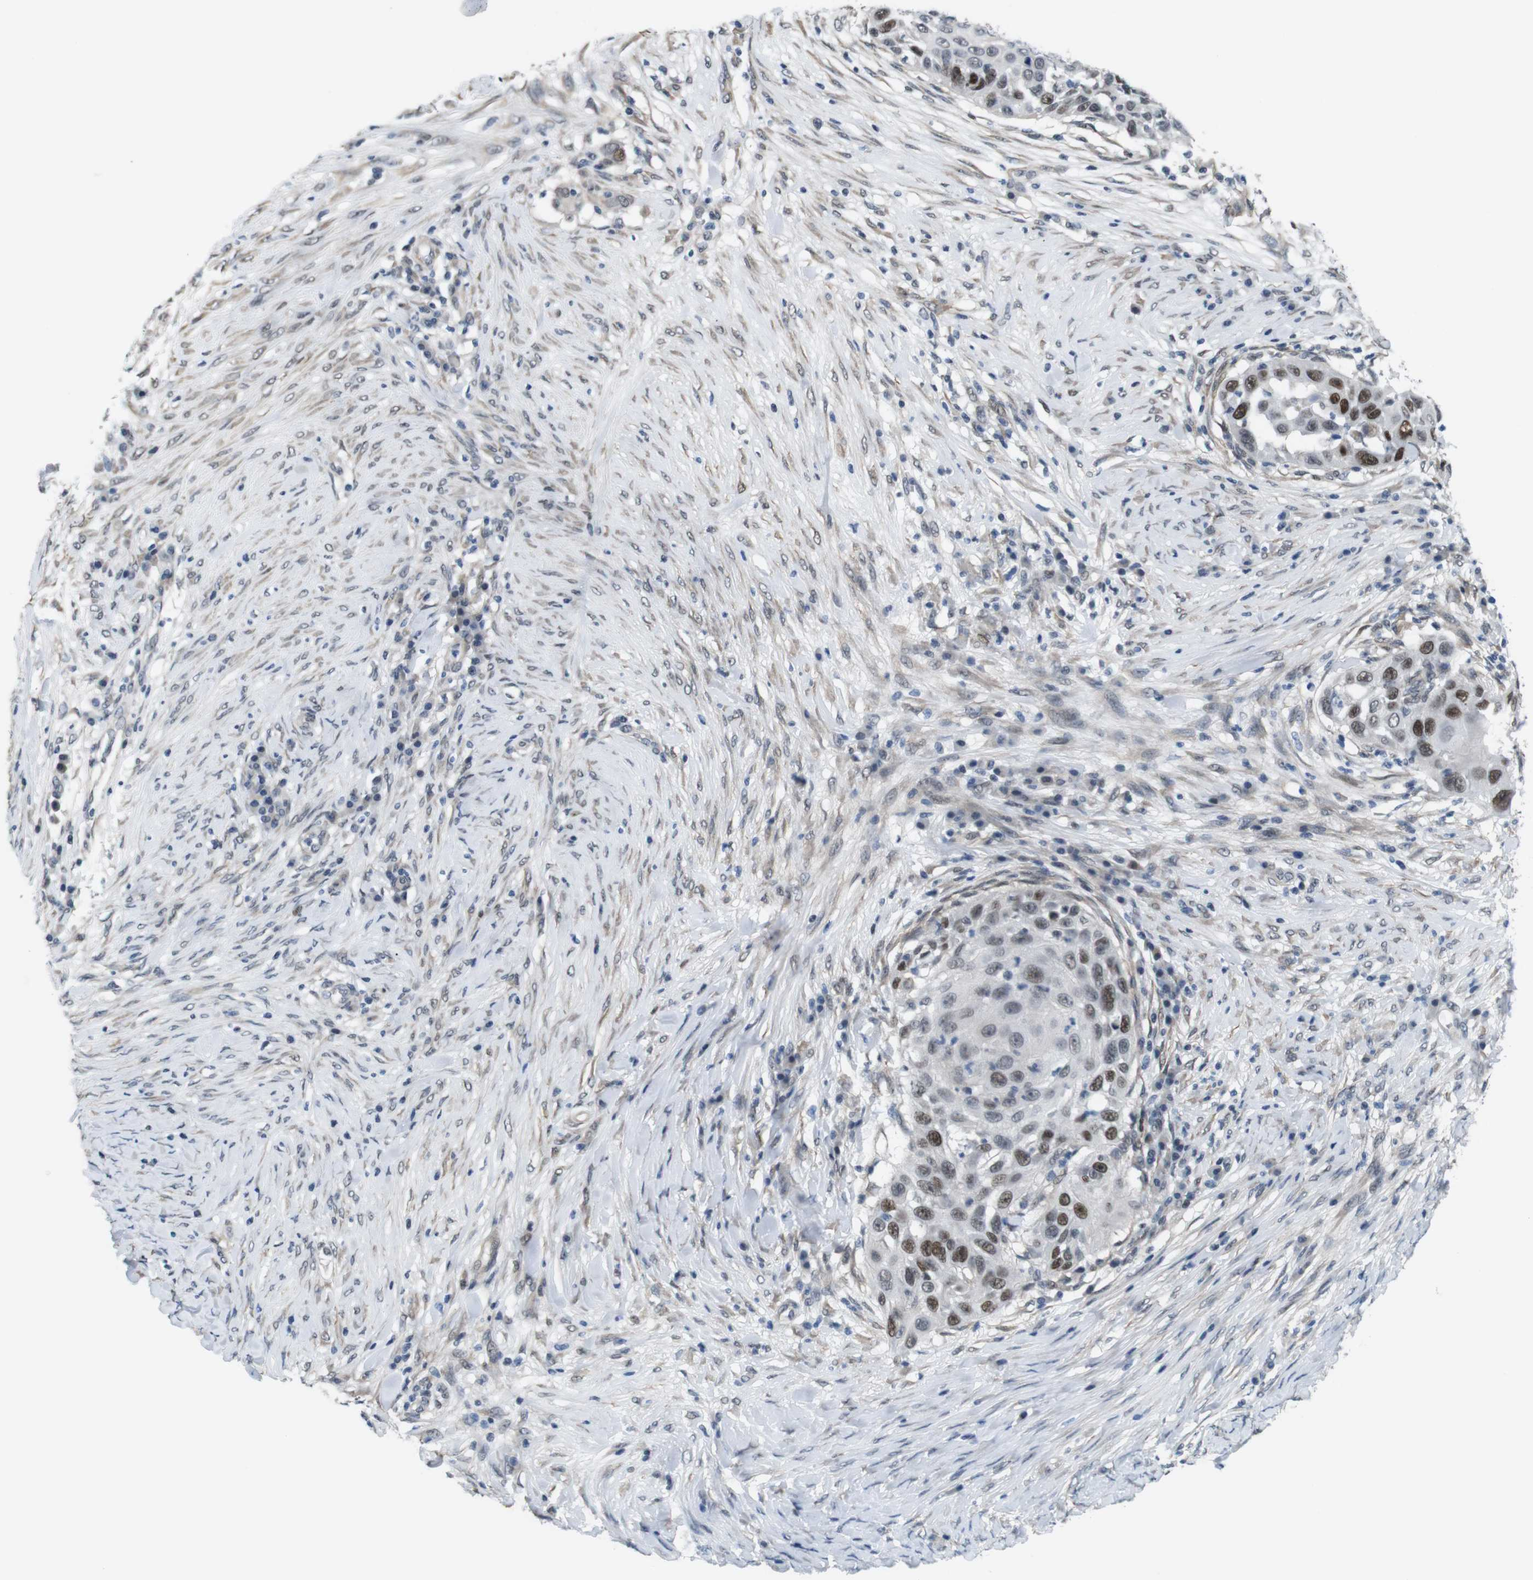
{"staining": {"intensity": "moderate", "quantity": ">75%", "location": "nuclear"}, "tissue": "skin cancer", "cell_type": "Tumor cells", "image_type": "cancer", "snomed": [{"axis": "morphology", "description": "Squamous cell carcinoma, NOS"}, {"axis": "topography", "description": "Skin"}], "caption": "This is an image of IHC staining of squamous cell carcinoma (skin), which shows moderate expression in the nuclear of tumor cells.", "gene": "SMCO2", "patient": {"sex": "female", "age": 44}}